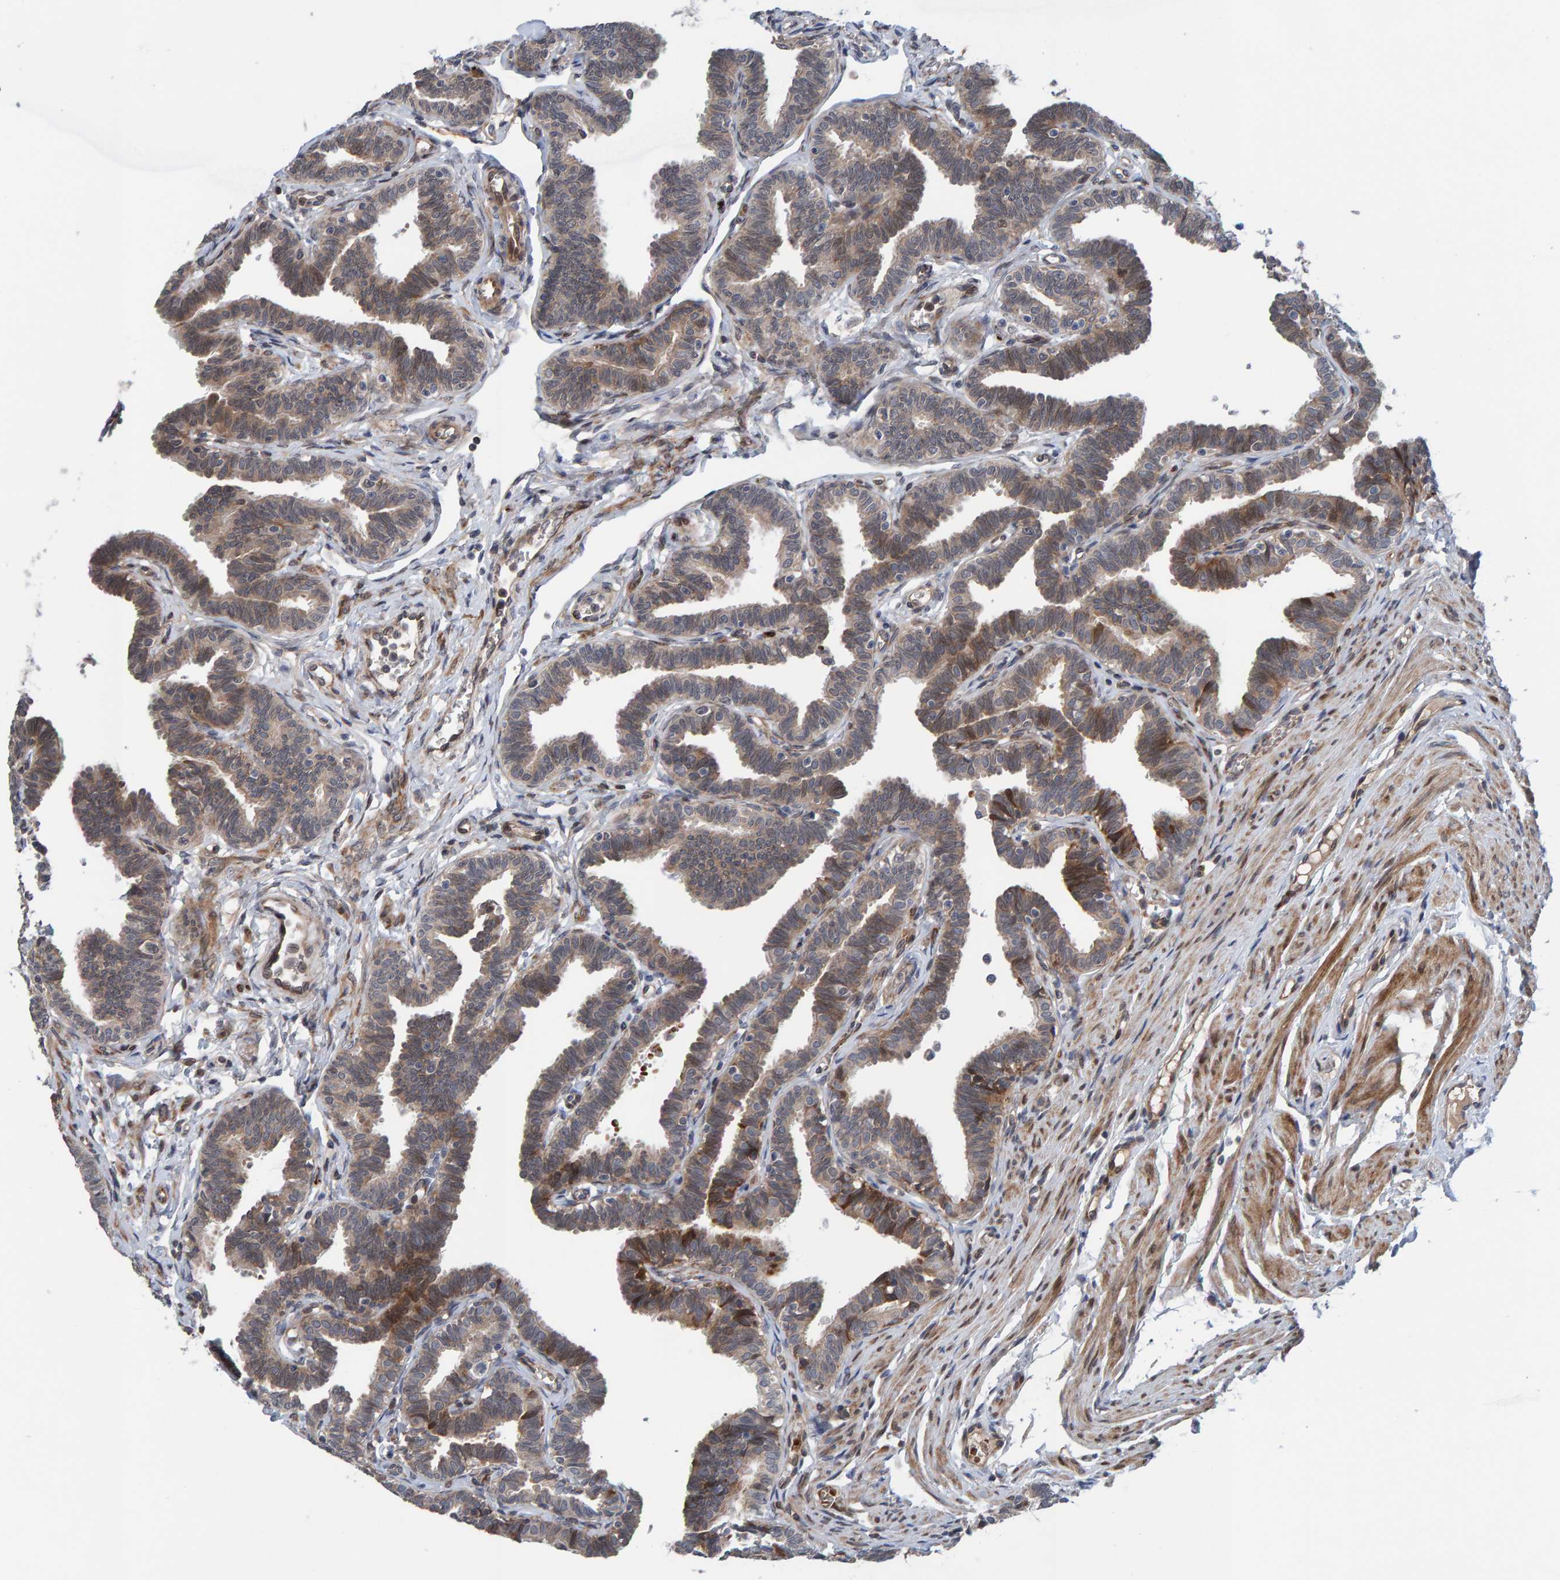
{"staining": {"intensity": "moderate", "quantity": ">75%", "location": "cytoplasmic/membranous"}, "tissue": "fallopian tube", "cell_type": "Glandular cells", "image_type": "normal", "snomed": [{"axis": "morphology", "description": "Normal tissue, NOS"}, {"axis": "topography", "description": "Fallopian tube"}, {"axis": "topography", "description": "Ovary"}], "caption": "About >75% of glandular cells in unremarkable fallopian tube demonstrate moderate cytoplasmic/membranous protein staining as visualized by brown immunohistochemical staining.", "gene": "MFSD6L", "patient": {"sex": "female", "age": 23}}